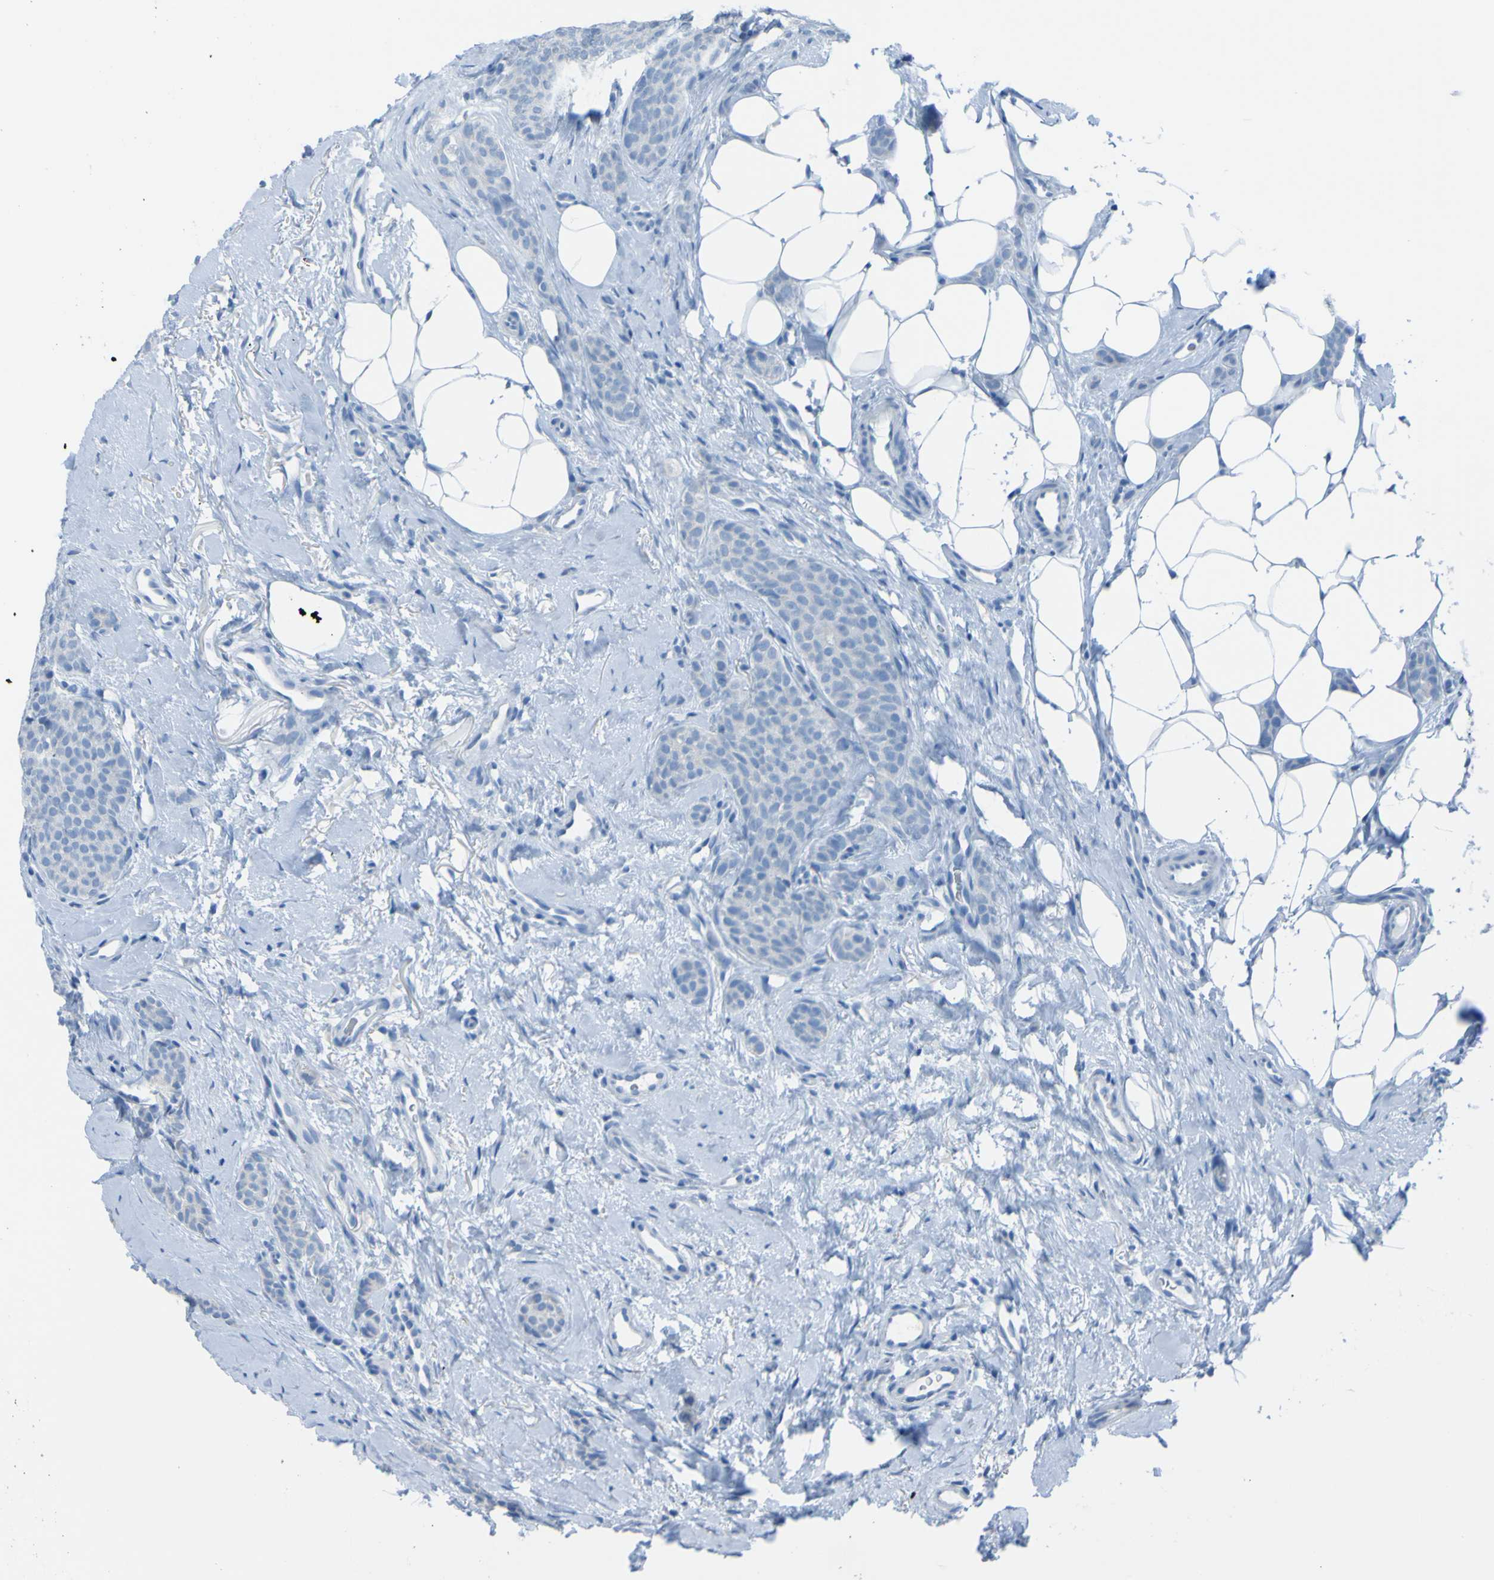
{"staining": {"intensity": "negative", "quantity": "none", "location": "none"}, "tissue": "breast cancer", "cell_type": "Tumor cells", "image_type": "cancer", "snomed": [{"axis": "morphology", "description": "Lobular carcinoma"}, {"axis": "topography", "description": "Skin"}, {"axis": "topography", "description": "Breast"}], "caption": "Lobular carcinoma (breast) stained for a protein using immunohistochemistry exhibits no expression tumor cells.", "gene": "ACMSD", "patient": {"sex": "female", "age": 46}}